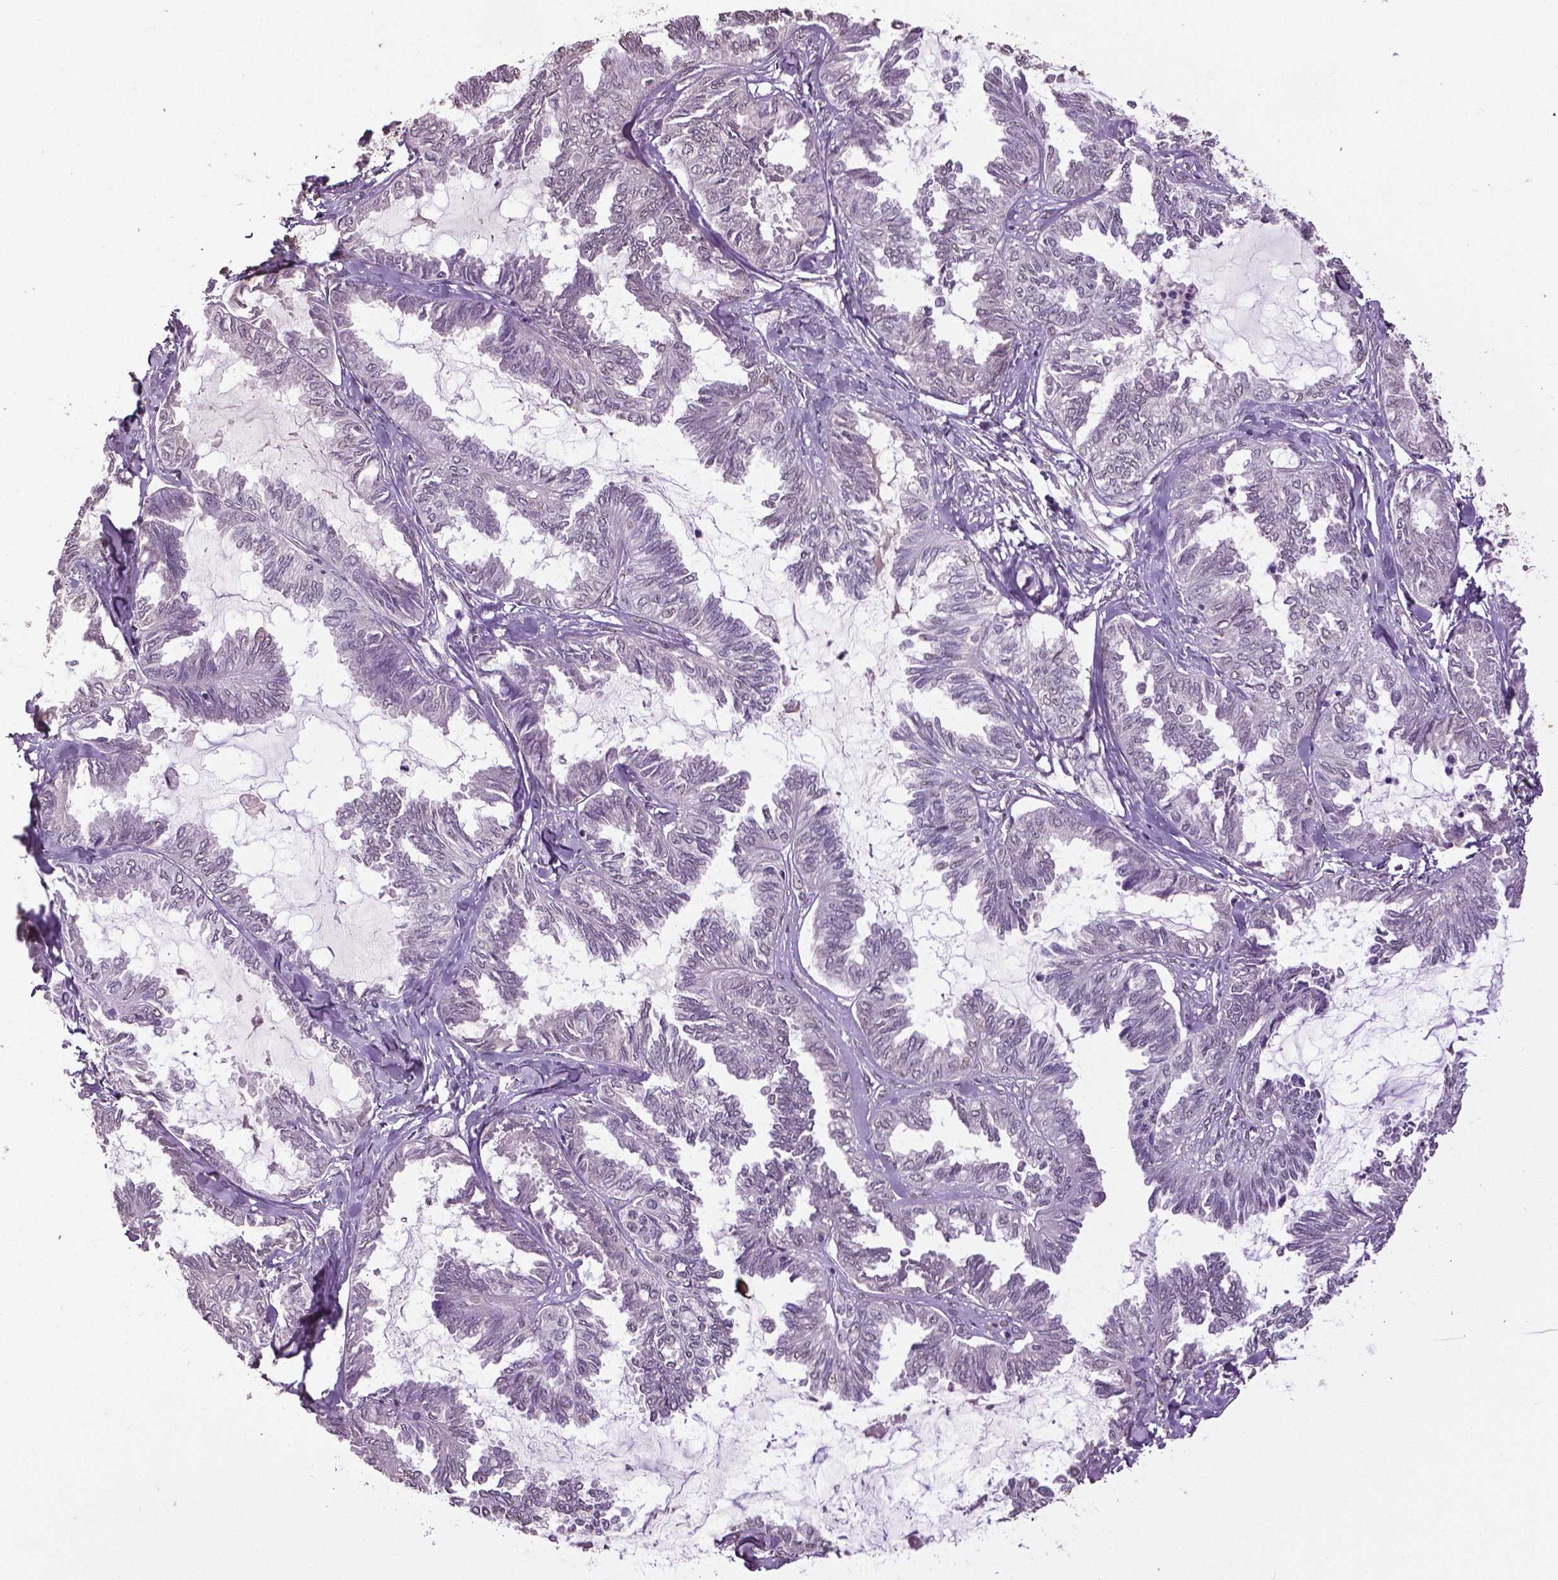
{"staining": {"intensity": "negative", "quantity": "none", "location": "none"}, "tissue": "ovarian cancer", "cell_type": "Tumor cells", "image_type": "cancer", "snomed": [{"axis": "morphology", "description": "Carcinoma, endometroid"}, {"axis": "topography", "description": "Ovary"}], "caption": "Image shows no significant protein staining in tumor cells of ovarian cancer.", "gene": "RUNX3", "patient": {"sex": "female", "age": 70}}